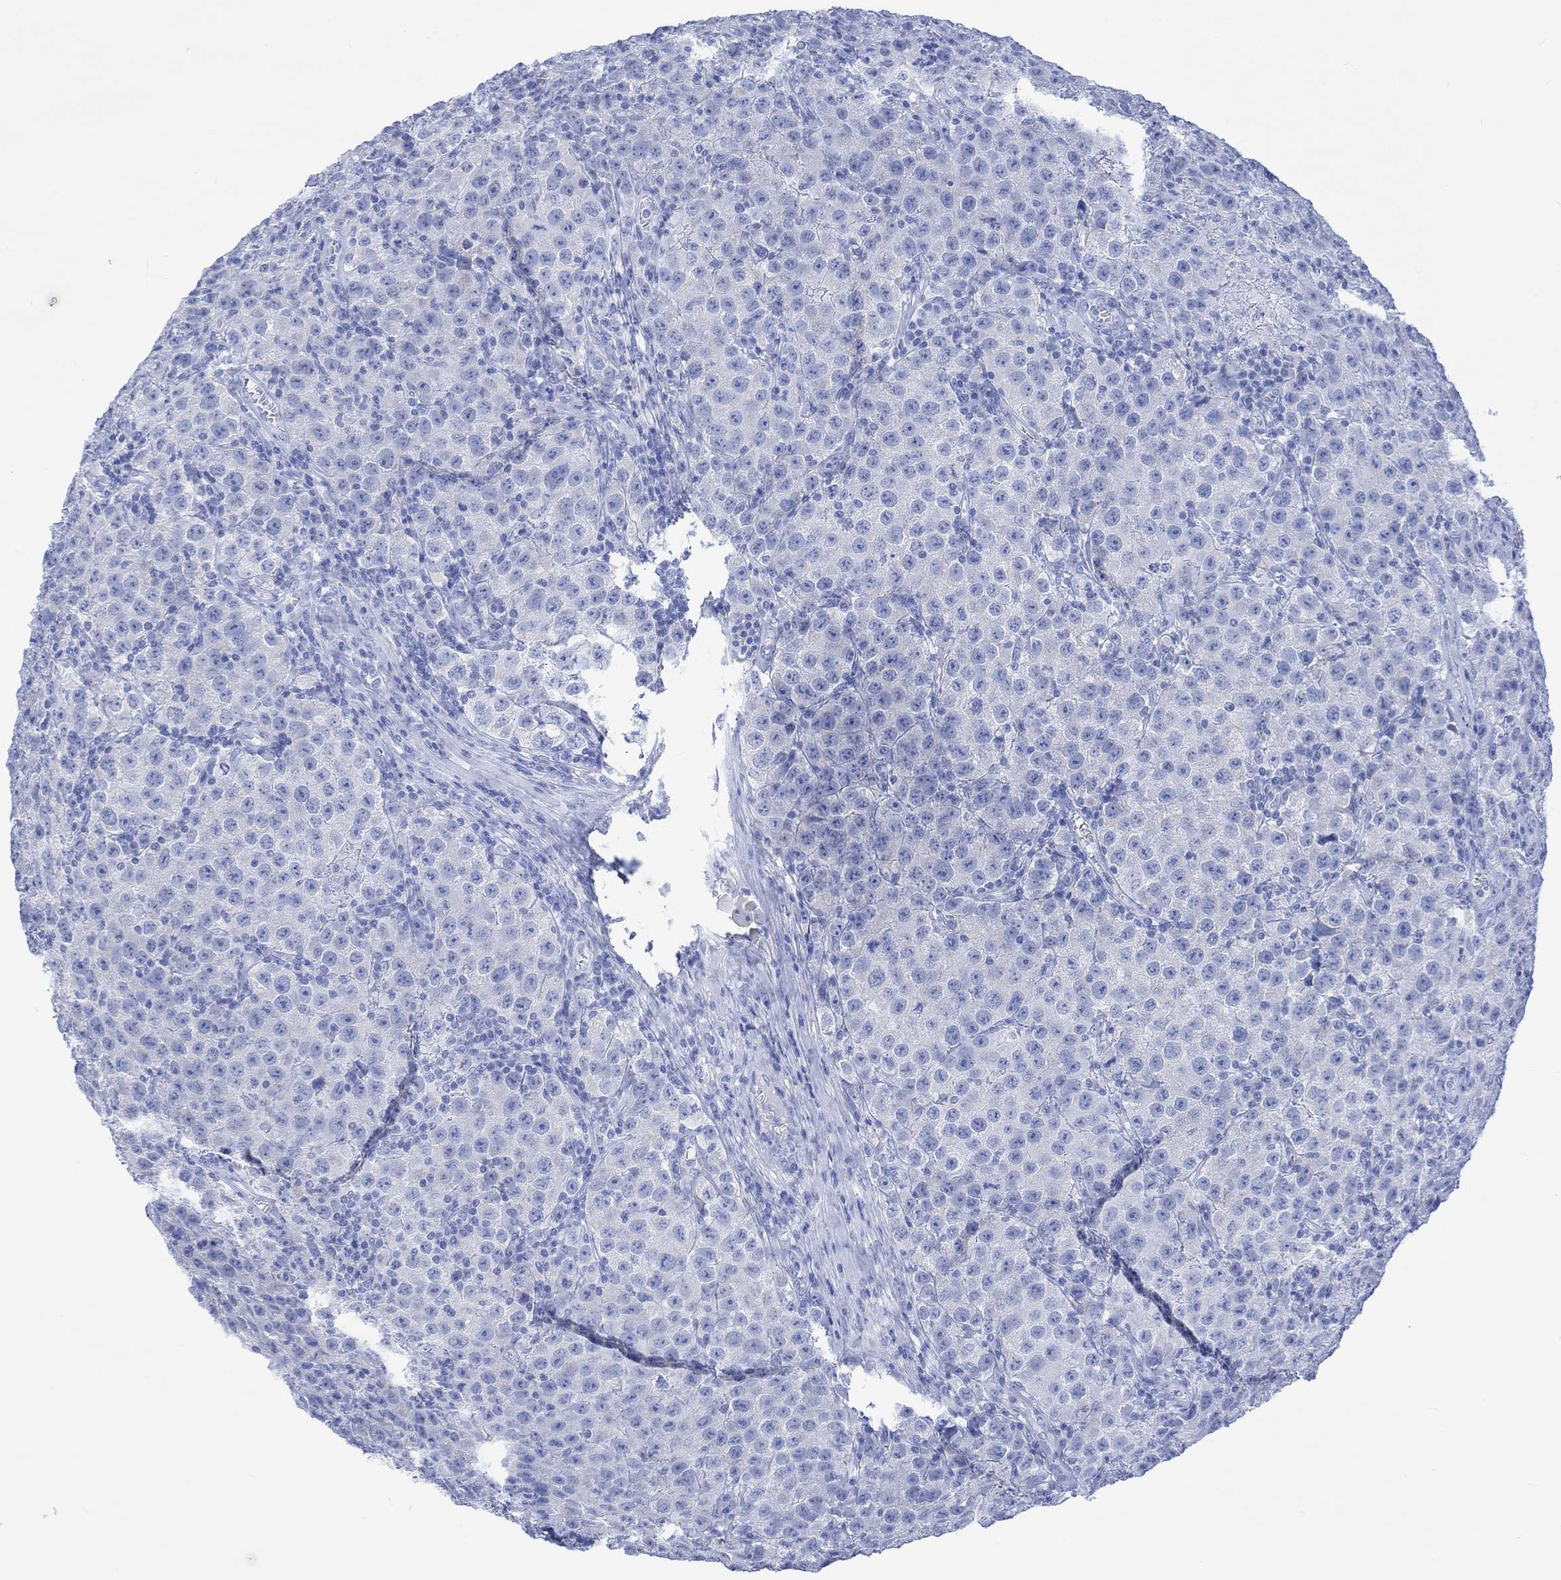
{"staining": {"intensity": "negative", "quantity": "none", "location": "none"}, "tissue": "testis cancer", "cell_type": "Tumor cells", "image_type": "cancer", "snomed": [{"axis": "morphology", "description": "Seminoma, NOS"}, {"axis": "topography", "description": "Testis"}], "caption": "Tumor cells show no significant protein positivity in testis cancer (seminoma).", "gene": "CALCA", "patient": {"sex": "male", "age": 52}}